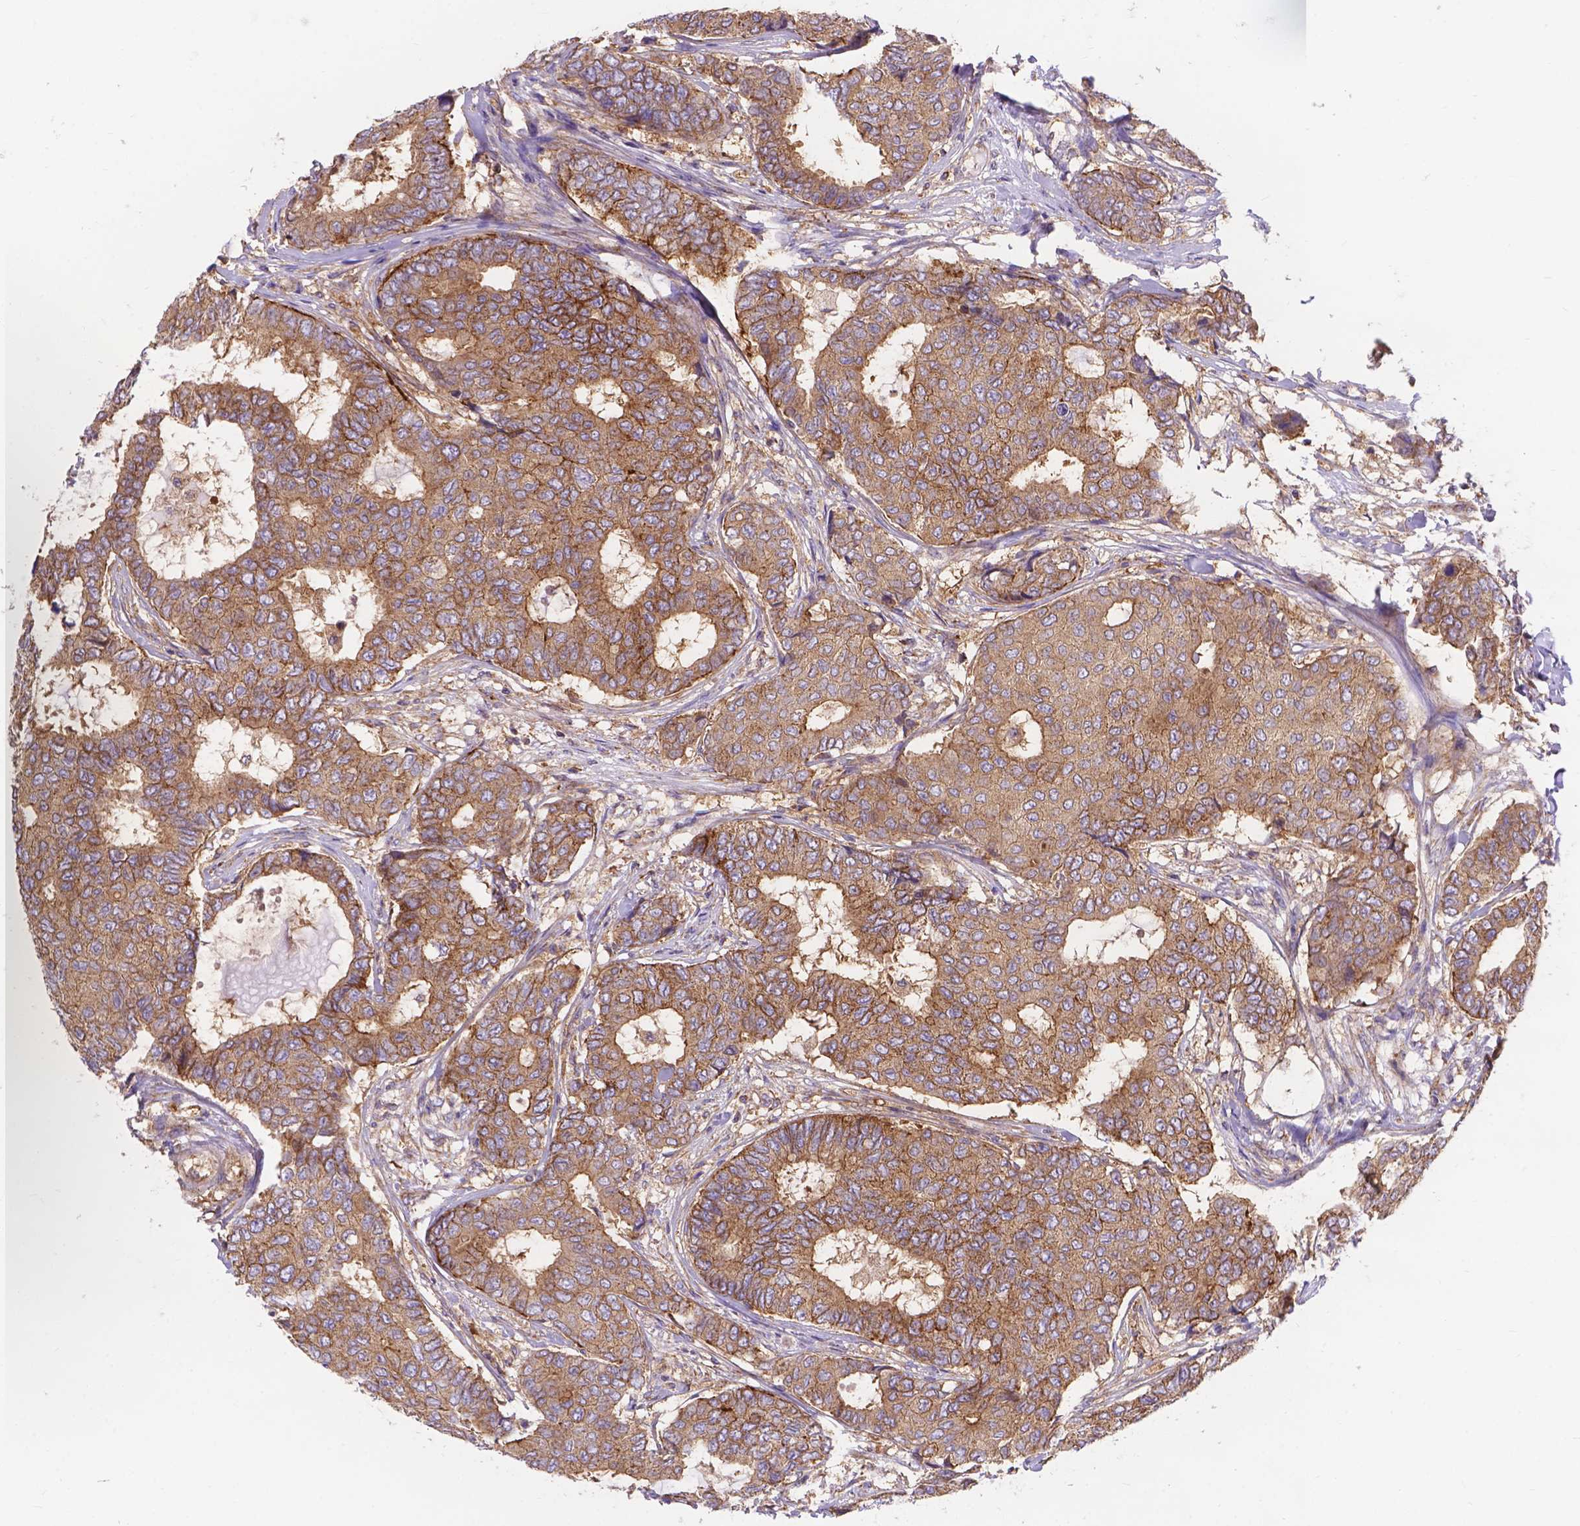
{"staining": {"intensity": "moderate", "quantity": ">75%", "location": "cytoplasmic/membranous"}, "tissue": "breast cancer", "cell_type": "Tumor cells", "image_type": "cancer", "snomed": [{"axis": "morphology", "description": "Duct carcinoma"}, {"axis": "topography", "description": "Breast"}], "caption": "This histopathology image demonstrates infiltrating ductal carcinoma (breast) stained with immunohistochemistry (IHC) to label a protein in brown. The cytoplasmic/membranous of tumor cells show moderate positivity for the protein. Nuclei are counter-stained blue.", "gene": "AK3", "patient": {"sex": "female", "age": 75}}